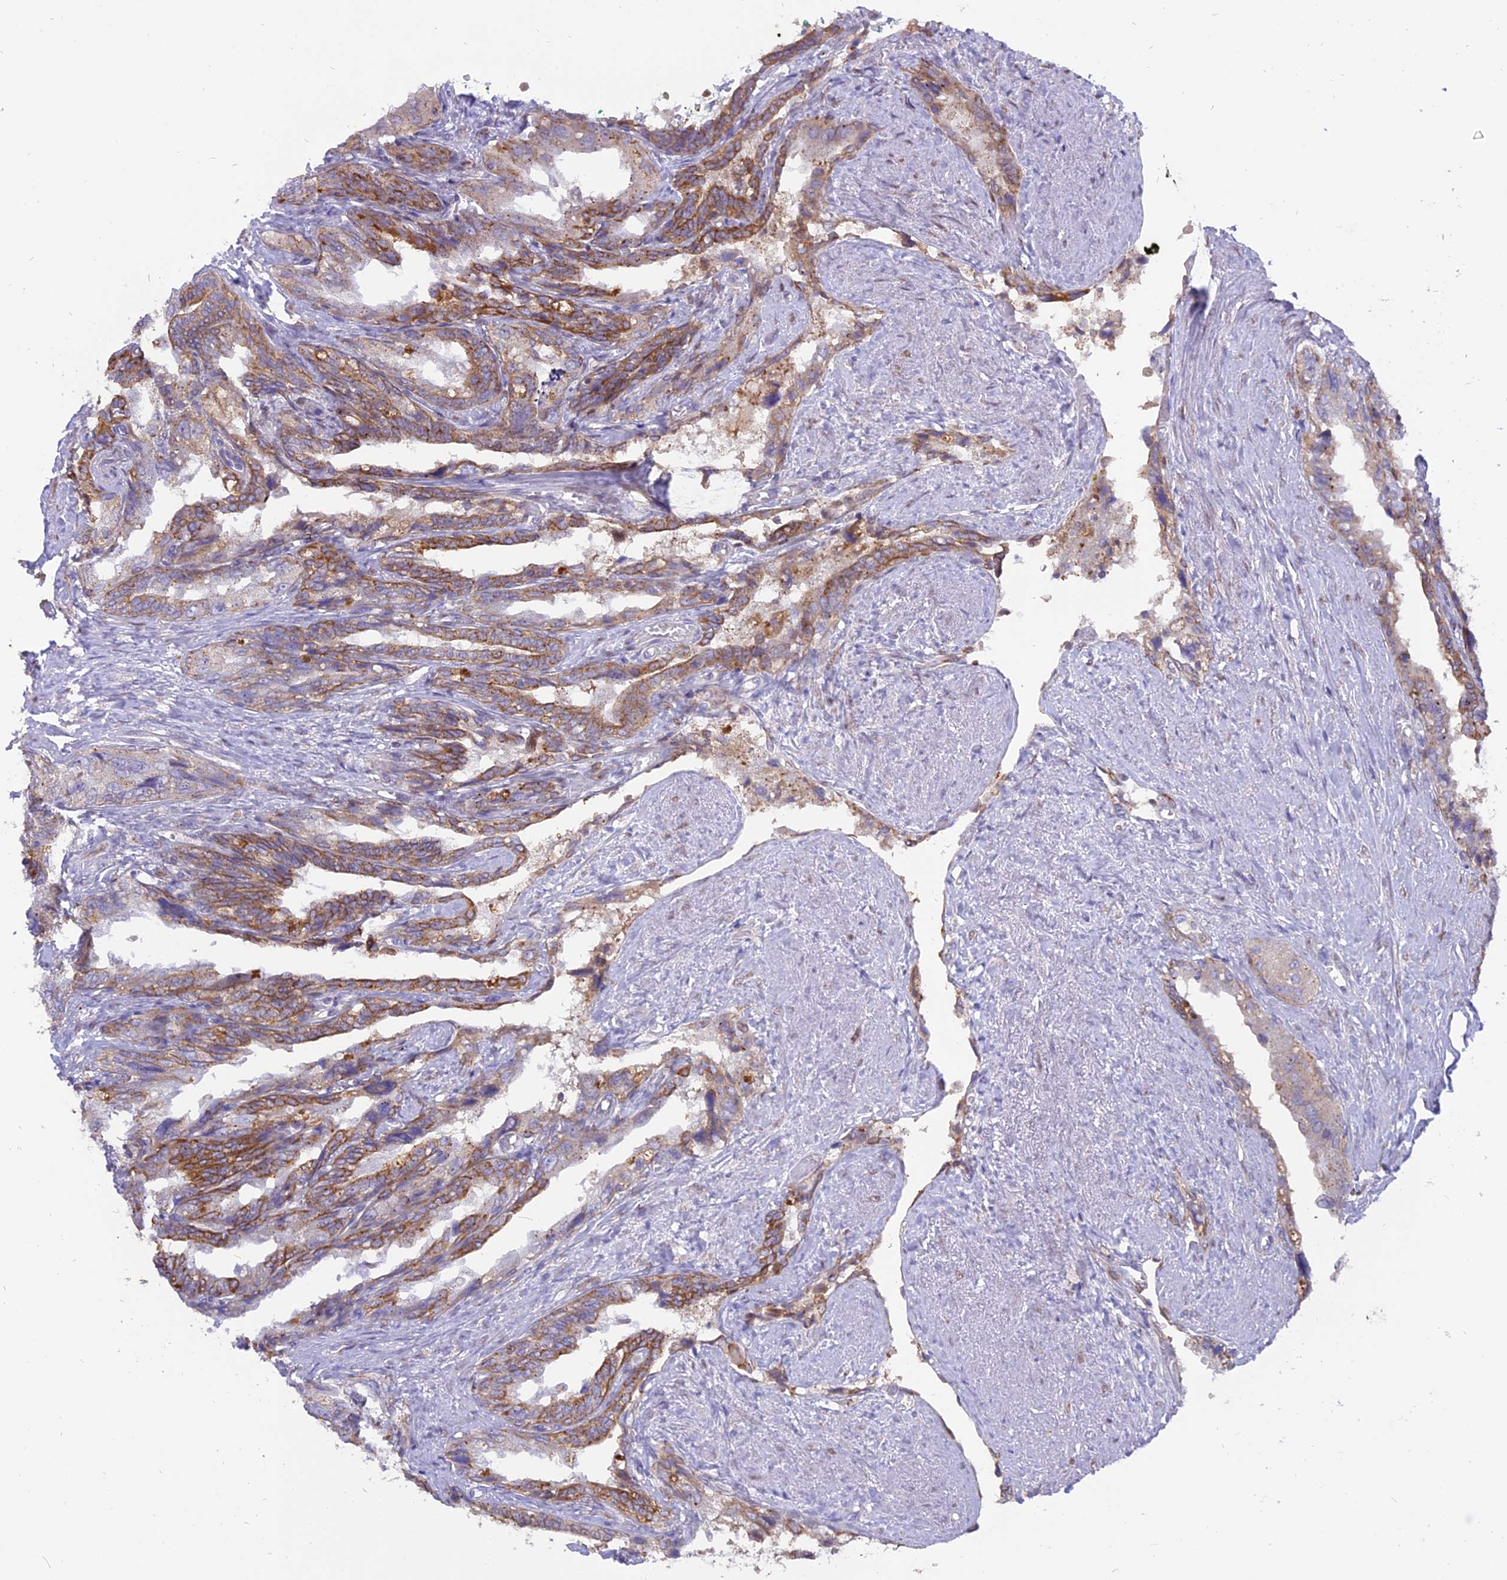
{"staining": {"intensity": "moderate", "quantity": "25%-75%", "location": "cytoplasmic/membranous"}, "tissue": "seminal vesicle", "cell_type": "Glandular cells", "image_type": "normal", "snomed": [{"axis": "morphology", "description": "Normal tissue, NOS"}, {"axis": "topography", "description": "Seminal veicle"}, {"axis": "topography", "description": "Peripheral nerve tissue"}], "caption": "A histopathology image of seminal vesicle stained for a protein displays moderate cytoplasmic/membranous brown staining in glandular cells. (IHC, brightfield microscopy, high magnification).", "gene": "CENPV", "patient": {"sex": "male", "age": 60}}